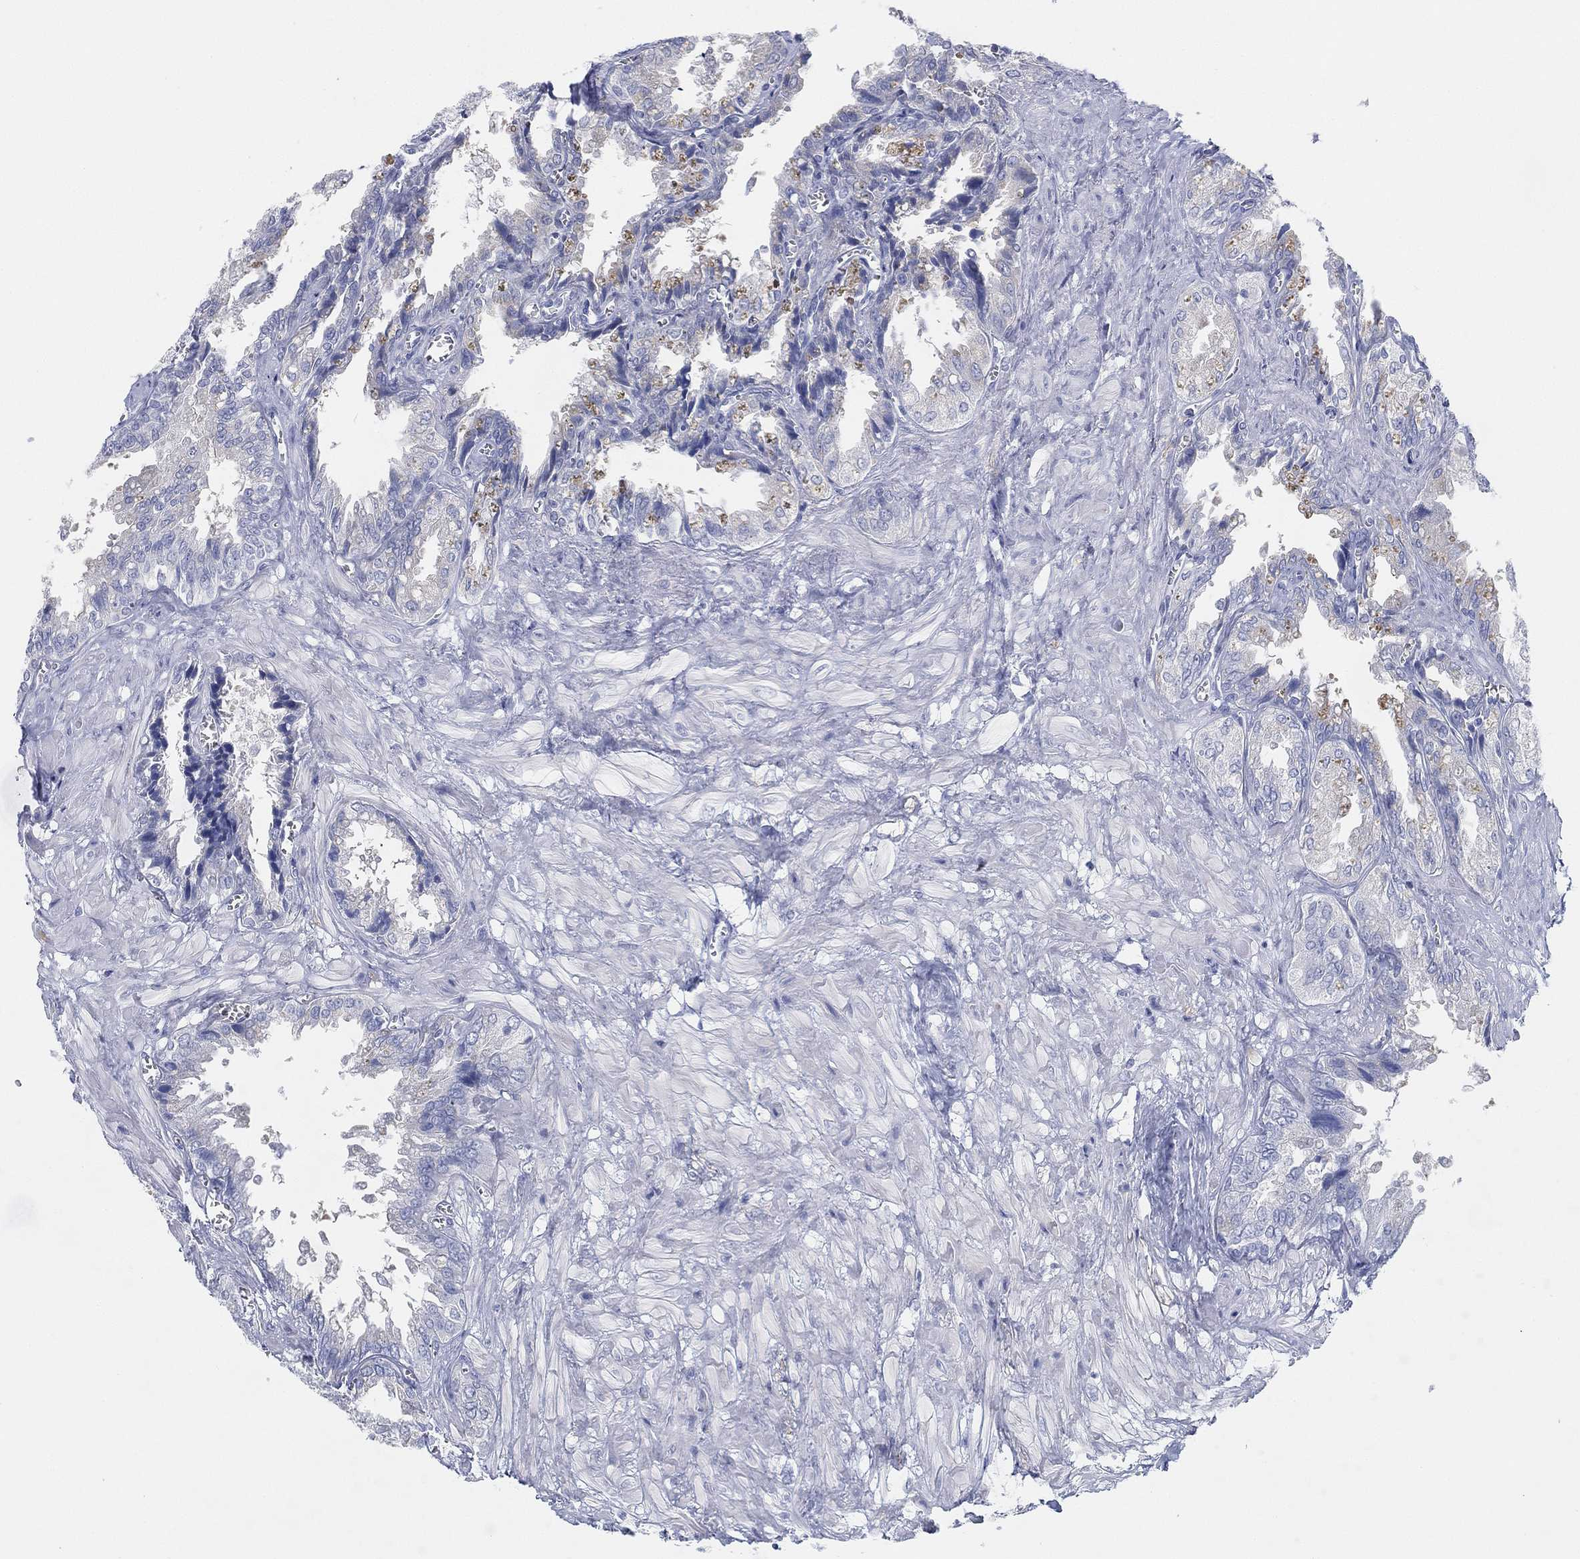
{"staining": {"intensity": "negative", "quantity": "none", "location": "none"}, "tissue": "seminal vesicle", "cell_type": "Glandular cells", "image_type": "normal", "snomed": [{"axis": "morphology", "description": "Normal tissue, NOS"}, {"axis": "topography", "description": "Seminal veicle"}], "caption": "IHC of unremarkable seminal vesicle demonstrates no staining in glandular cells. (DAB immunohistochemistry (IHC) with hematoxylin counter stain).", "gene": "GCNA", "patient": {"sex": "male", "age": 67}}